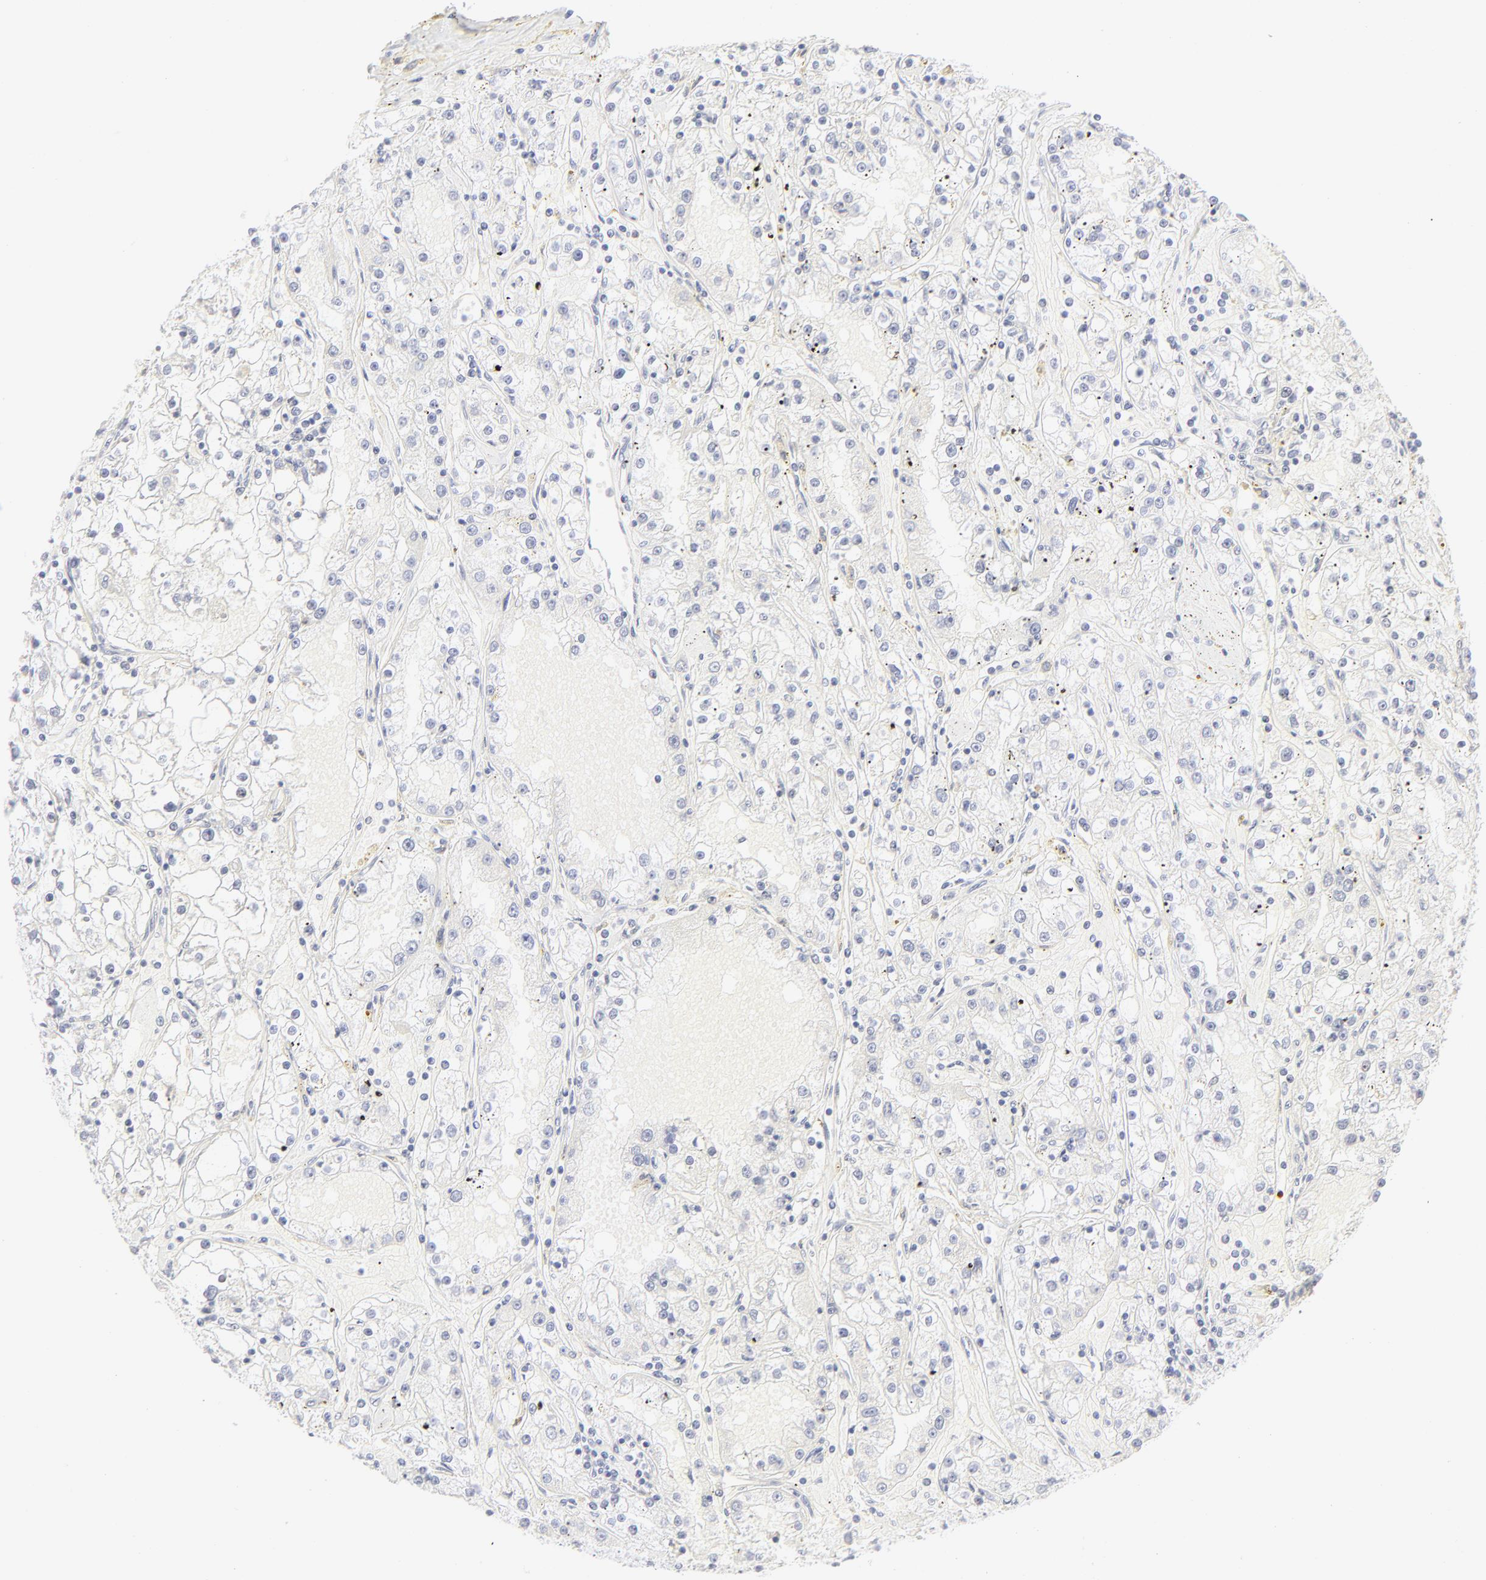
{"staining": {"intensity": "negative", "quantity": "none", "location": "none"}, "tissue": "renal cancer", "cell_type": "Tumor cells", "image_type": "cancer", "snomed": [{"axis": "morphology", "description": "Adenocarcinoma, NOS"}, {"axis": "topography", "description": "Kidney"}], "caption": "Tumor cells show no significant staining in renal adenocarcinoma. Nuclei are stained in blue.", "gene": "NPNT", "patient": {"sex": "male", "age": 56}}